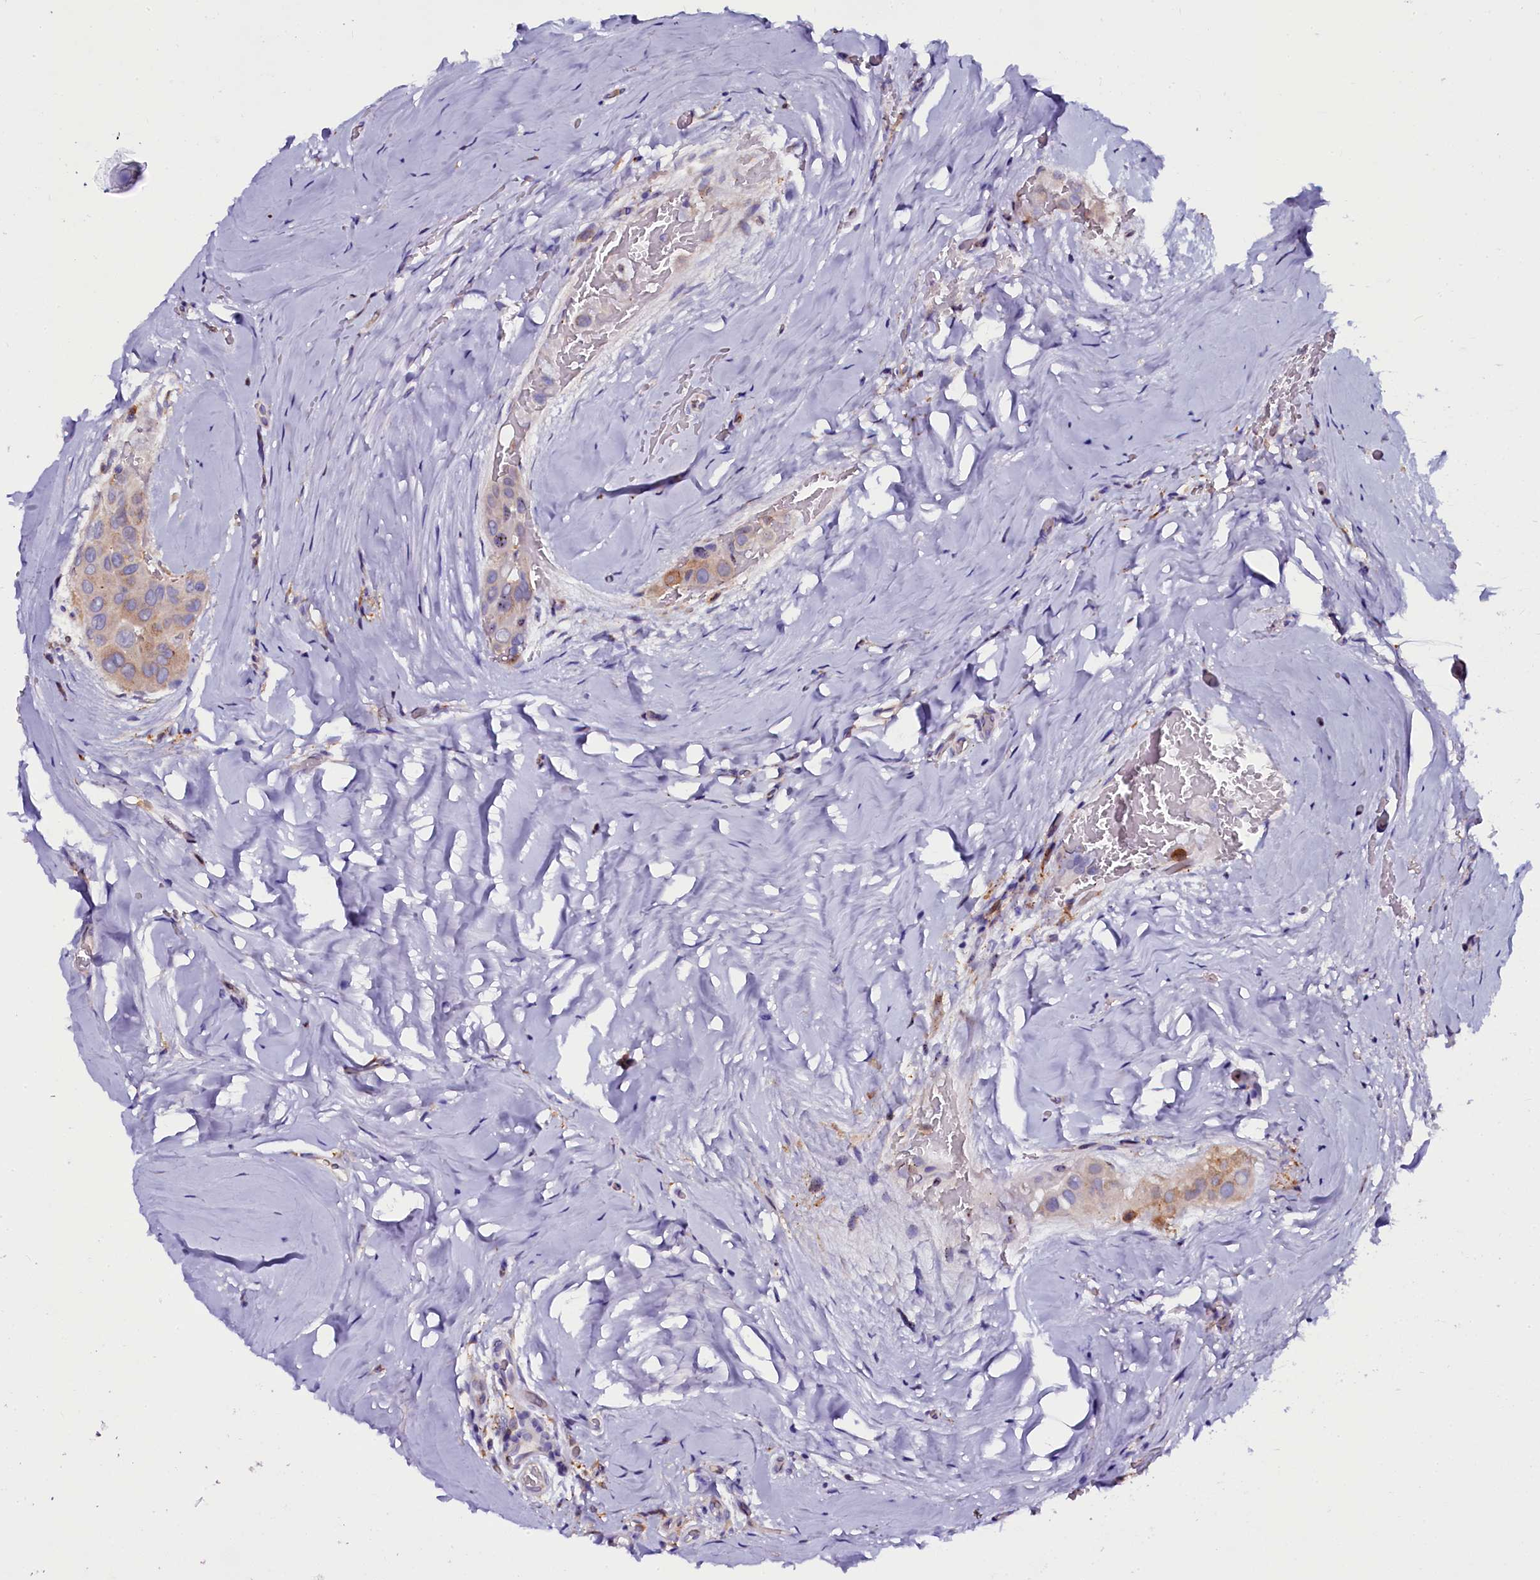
{"staining": {"intensity": "weak", "quantity": "25%-75%", "location": "cytoplasmic/membranous"}, "tissue": "thyroid cancer", "cell_type": "Tumor cells", "image_type": "cancer", "snomed": [{"axis": "morphology", "description": "Papillary adenocarcinoma, NOS"}, {"axis": "topography", "description": "Thyroid gland"}], "caption": "A photomicrograph of thyroid cancer (papillary adenocarcinoma) stained for a protein shows weak cytoplasmic/membranous brown staining in tumor cells.", "gene": "OTOL1", "patient": {"sex": "male", "age": 33}}